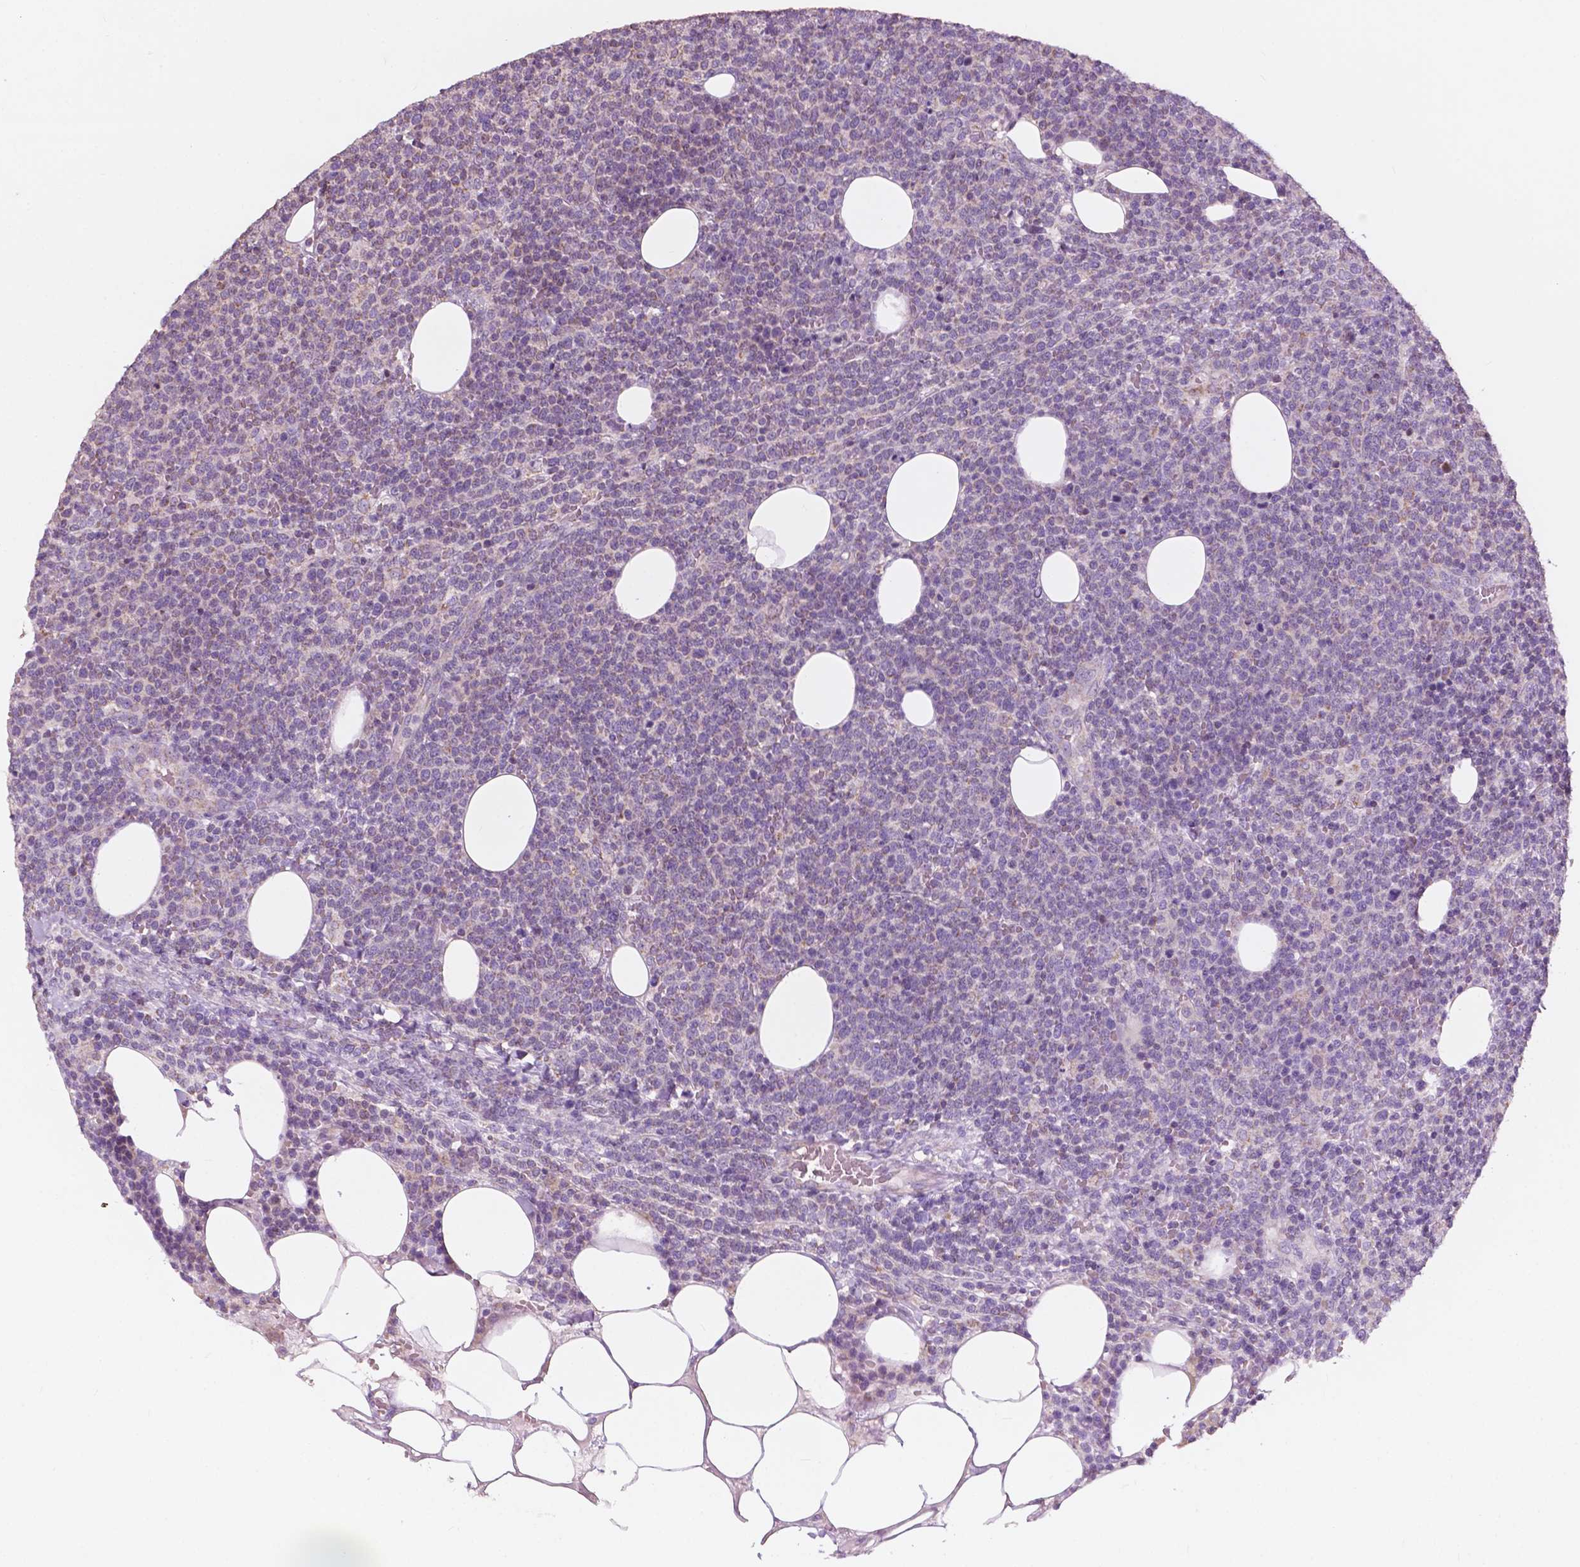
{"staining": {"intensity": "negative", "quantity": "none", "location": "none"}, "tissue": "lymphoma", "cell_type": "Tumor cells", "image_type": "cancer", "snomed": [{"axis": "morphology", "description": "Malignant lymphoma, non-Hodgkin's type, High grade"}, {"axis": "topography", "description": "Lymph node"}], "caption": "Immunohistochemical staining of human high-grade malignant lymphoma, non-Hodgkin's type displays no significant expression in tumor cells. (DAB IHC visualized using brightfield microscopy, high magnification).", "gene": "NDUFS1", "patient": {"sex": "male", "age": 61}}